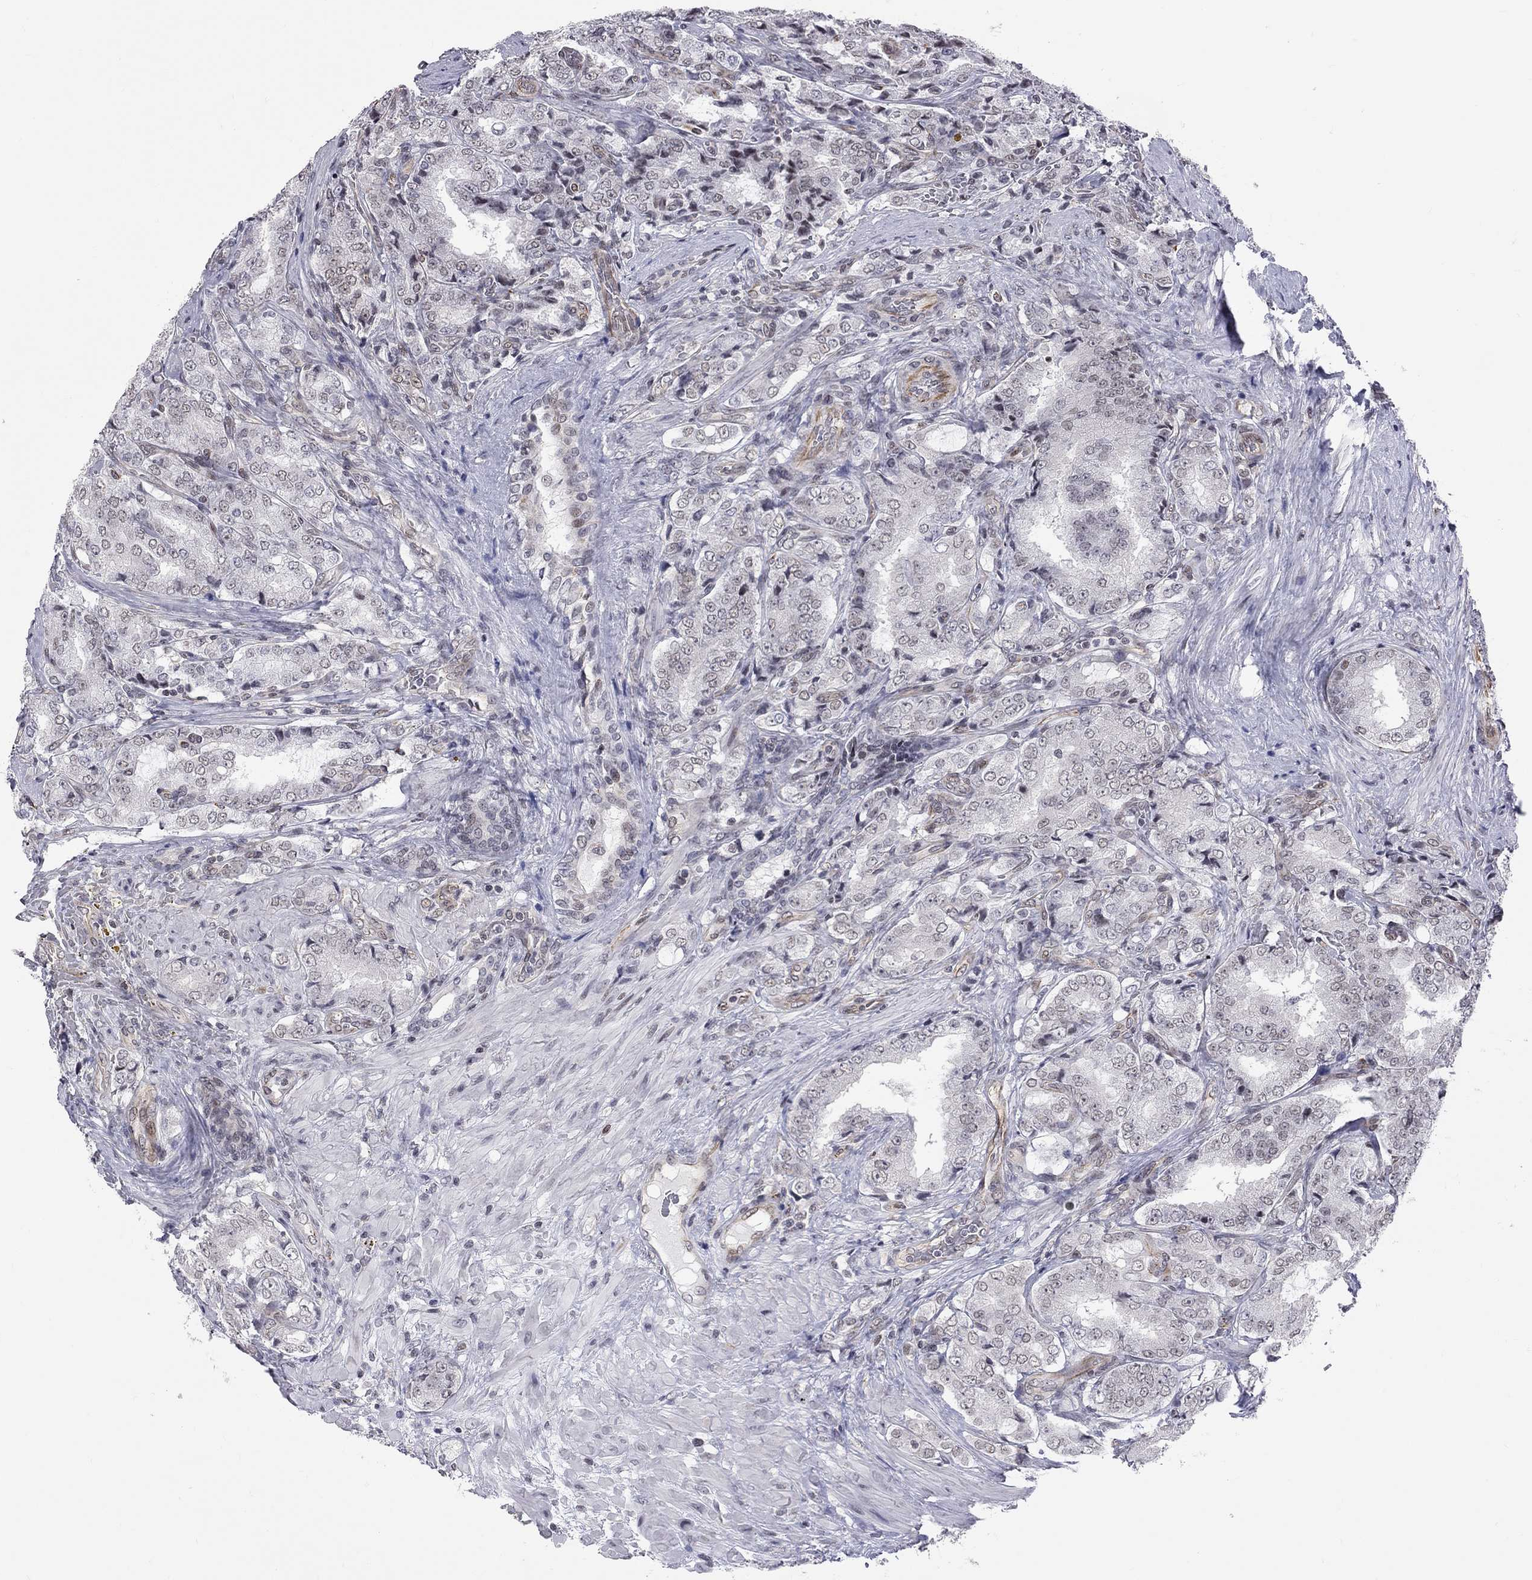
{"staining": {"intensity": "negative", "quantity": "none", "location": "none"}, "tissue": "prostate cancer", "cell_type": "Tumor cells", "image_type": "cancer", "snomed": [{"axis": "morphology", "description": "Adenocarcinoma, NOS"}, {"axis": "topography", "description": "Prostate"}], "caption": "The immunohistochemistry image has no significant staining in tumor cells of prostate cancer tissue. Brightfield microscopy of IHC stained with DAB (brown) and hematoxylin (blue), captured at high magnification.", "gene": "MTNR1B", "patient": {"sex": "male", "age": 65}}